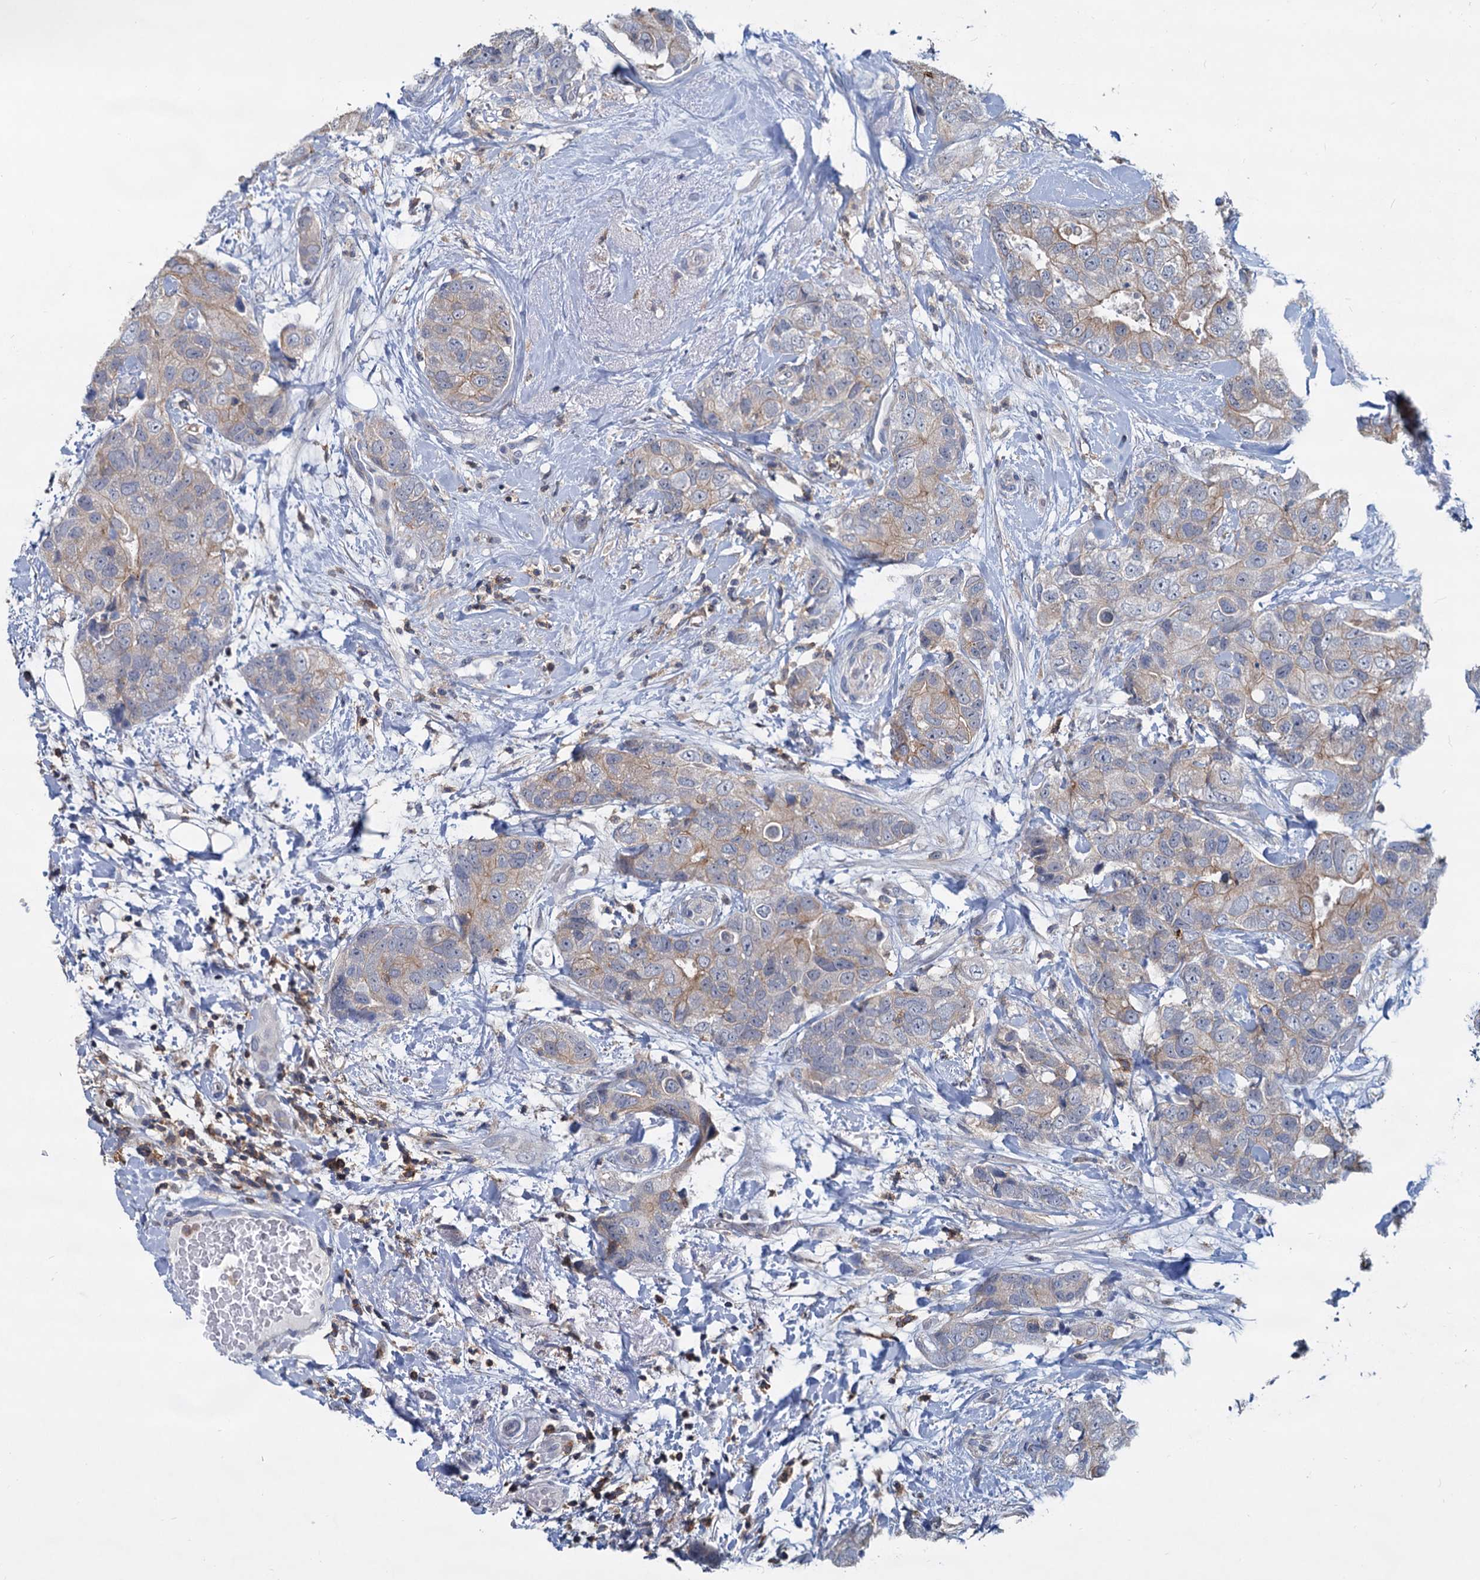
{"staining": {"intensity": "weak", "quantity": "25%-75%", "location": "cytoplasmic/membranous"}, "tissue": "breast cancer", "cell_type": "Tumor cells", "image_type": "cancer", "snomed": [{"axis": "morphology", "description": "Duct carcinoma"}, {"axis": "topography", "description": "Breast"}], "caption": "High-power microscopy captured an immunohistochemistry (IHC) micrograph of infiltrating ductal carcinoma (breast), revealing weak cytoplasmic/membranous staining in approximately 25%-75% of tumor cells.", "gene": "LRCH4", "patient": {"sex": "female", "age": 62}}